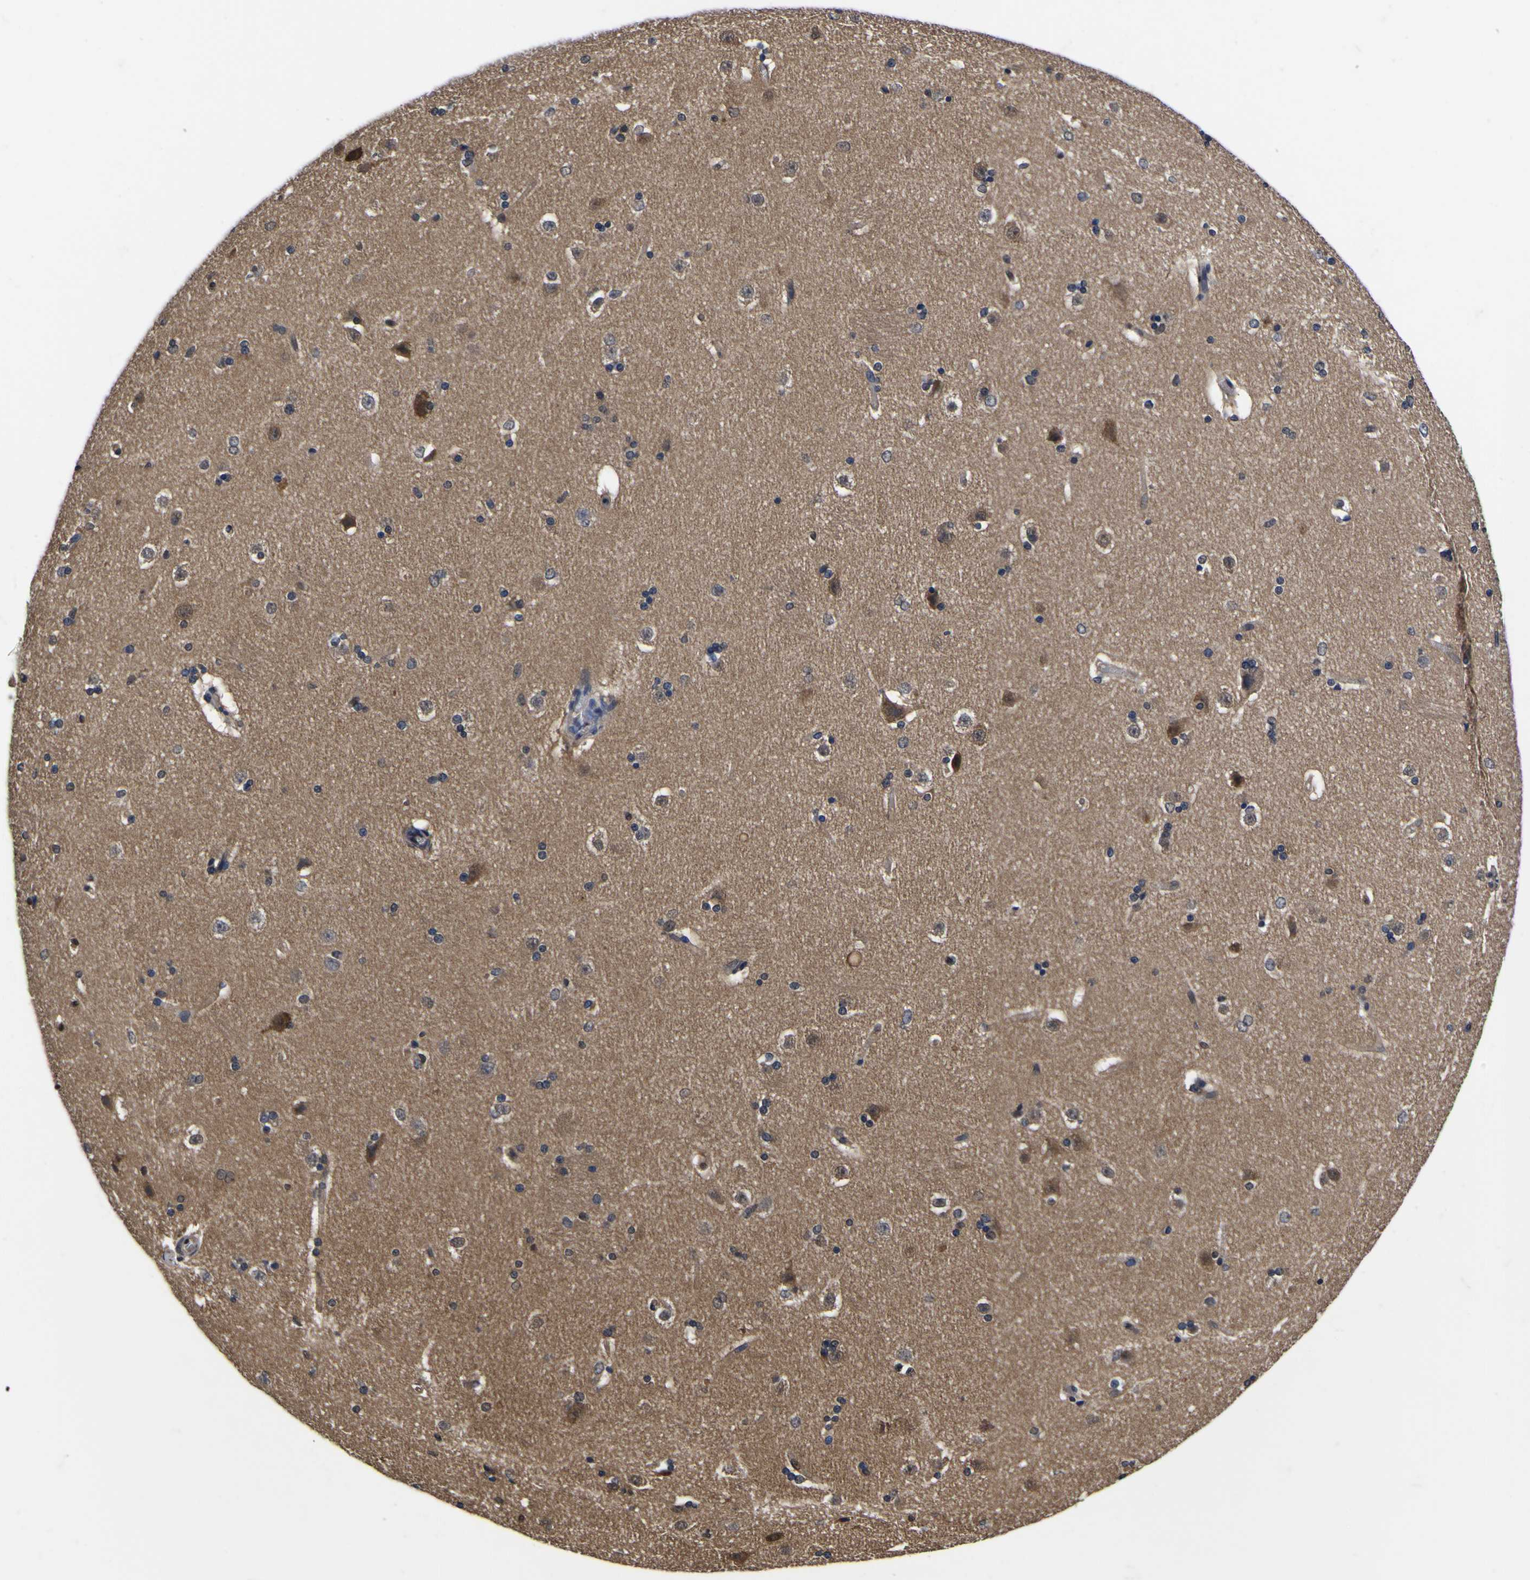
{"staining": {"intensity": "moderate", "quantity": "<25%", "location": "cytoplasmic/membranous"}, "tissue": "caudate", "cell_type": "Glial cells", "image_type": "normal", "snomed": [{"axis": "morphology", "description": "Normal tissue, NOS"}, {"axis": "topography", "description": "Lateral ventricle wall"}], "caption": "Immunohistochemical staining of normal human caudate shows <25% levels of moderate cytoplasmic/membranous protein expression in about <25% of glial cells.", "gene": "FAM110B", "patient": {"sex": "female", "age": 19}}